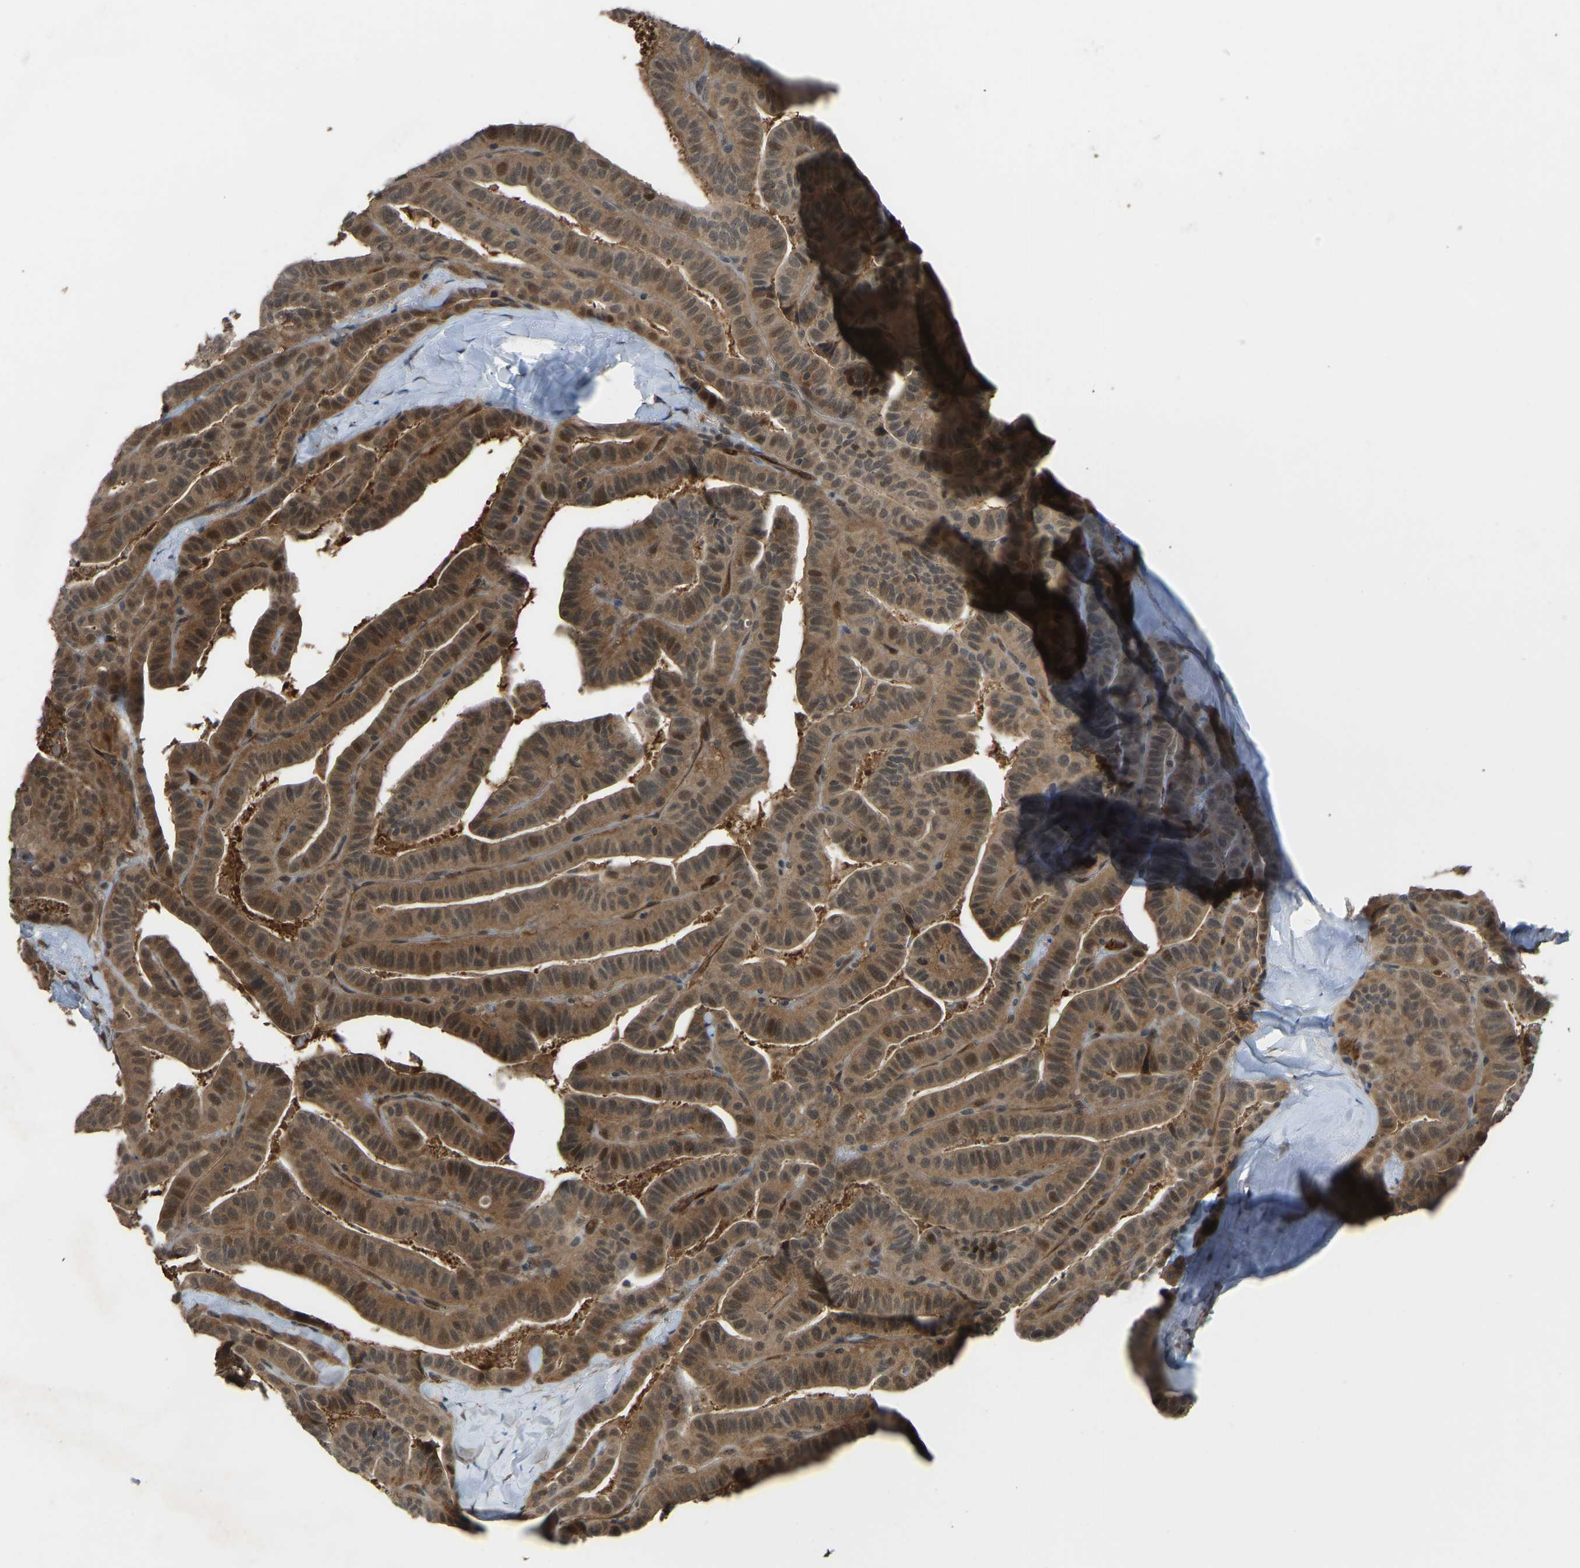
{"staining": {"intensity": "moderate", "quantity": ">75%", "location": "cytoplasmic/membranous,nuclear"}, "tissue": "thyroid cancer", "cell_type": "Tumor cells", "image_type": "cancer", "snomed": [{"axis": "morphology", "description": "Papillary adenocarcinoma, NOS"}, {"axis": "topography", "description": "Thyroid gland"}], "caption": "High-power microscopy captured an immunohistochemistry histopathology image of thyroid cancer, revealing moderate cytoplasmic/membranous and nuclear expression in approximately >75% of tumor cells.", "gene": "CCT8", "patient": {"sex": "male", "age": 77}}